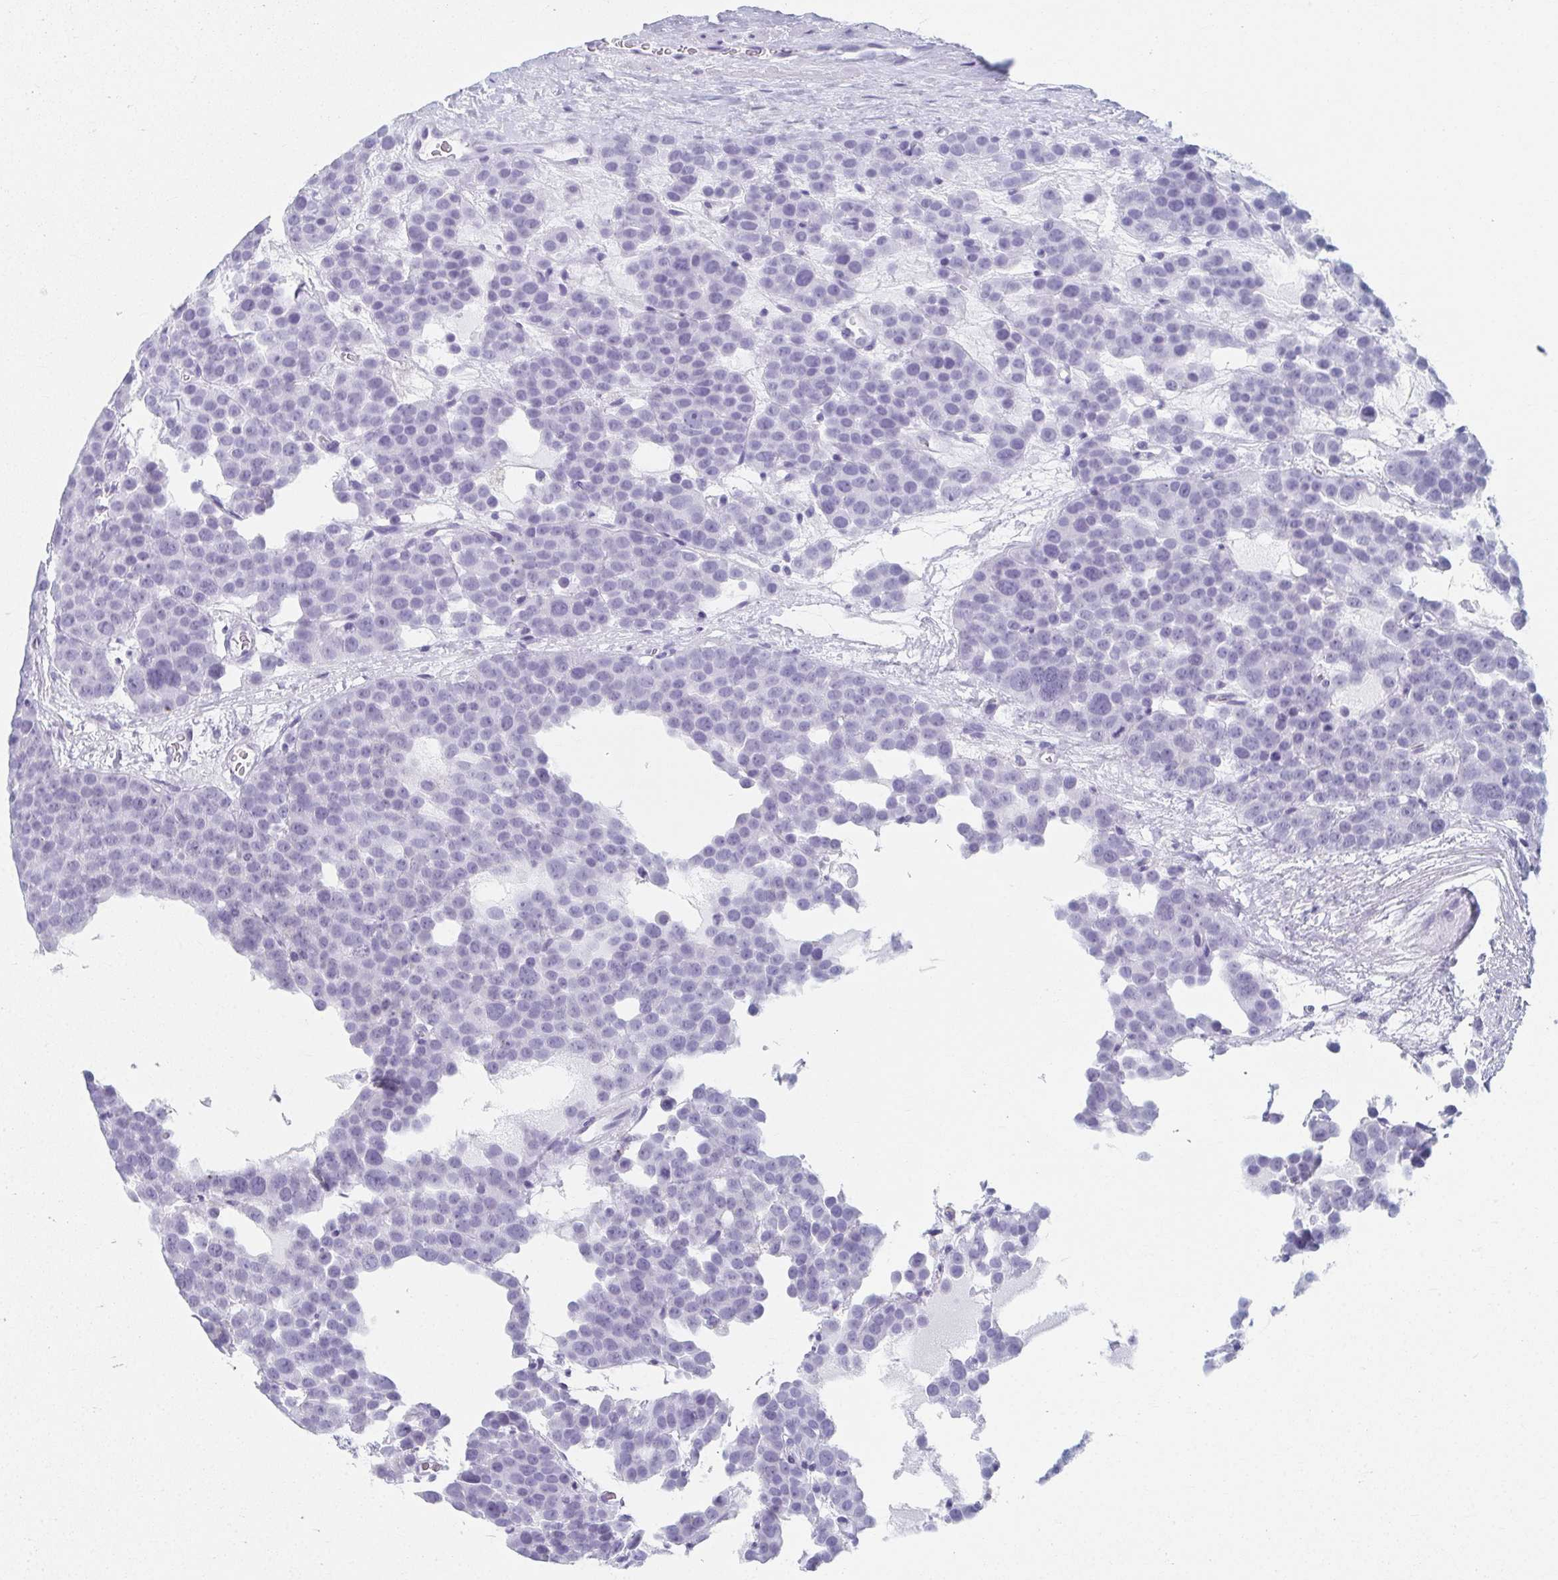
{"staining": {"intensity": "negative", "quantity": "none", "location": "none"}, "tissue": "testis cancer", "cell_type": "Tumor cells", "image_type": "cancer", "snomed": [{"axis": "morphology", "description": "Seminoma, NOS"}, {"axis": "topography", "description": "Testis"}], "caption": "An image of human testis cancer (seminoma) is negative for staining in tumor cells.", "gene": "GHRL", "patient": {"sex": "male", "age": 71}}